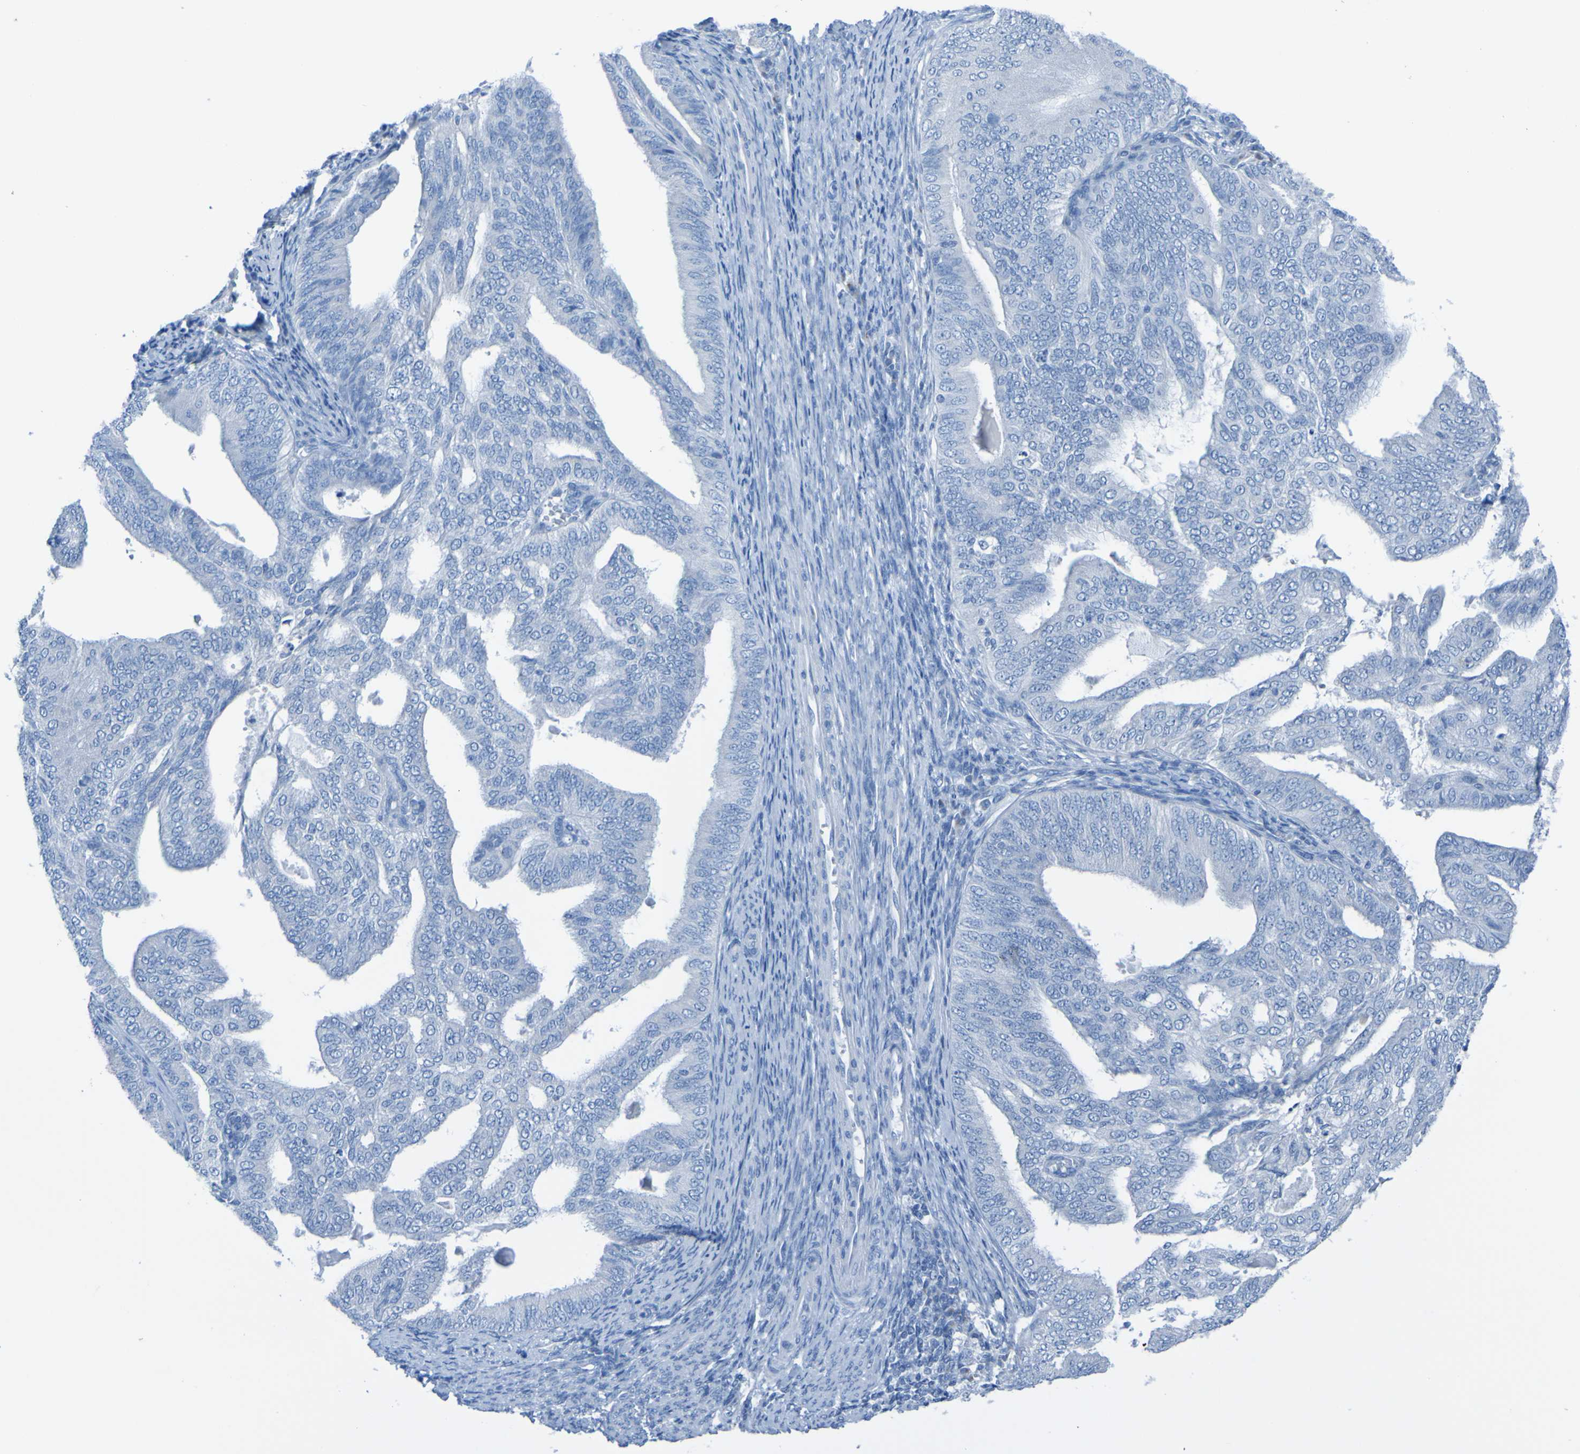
{"staining": {"intensity": "negative", "quantity": "none", "location": "none"}, "tissue": "endometrial cancer", "cell_type": "Tumor cells", "image_type": "cancer", "snomed": [{"axis": "morphology", "description": "Adenocarcinoma, NOS"}, {"axis": "topography", "description": "Endometrium"}], "caption": "Immunohistochemistry (IHC) histopathology image of human adenocarcinoma (endometrial) stained for a protein (brown), which reveals no positivity in tumor cells.", "gene": "ACMSD", "patient": {"sex": "female", "age": 58}}